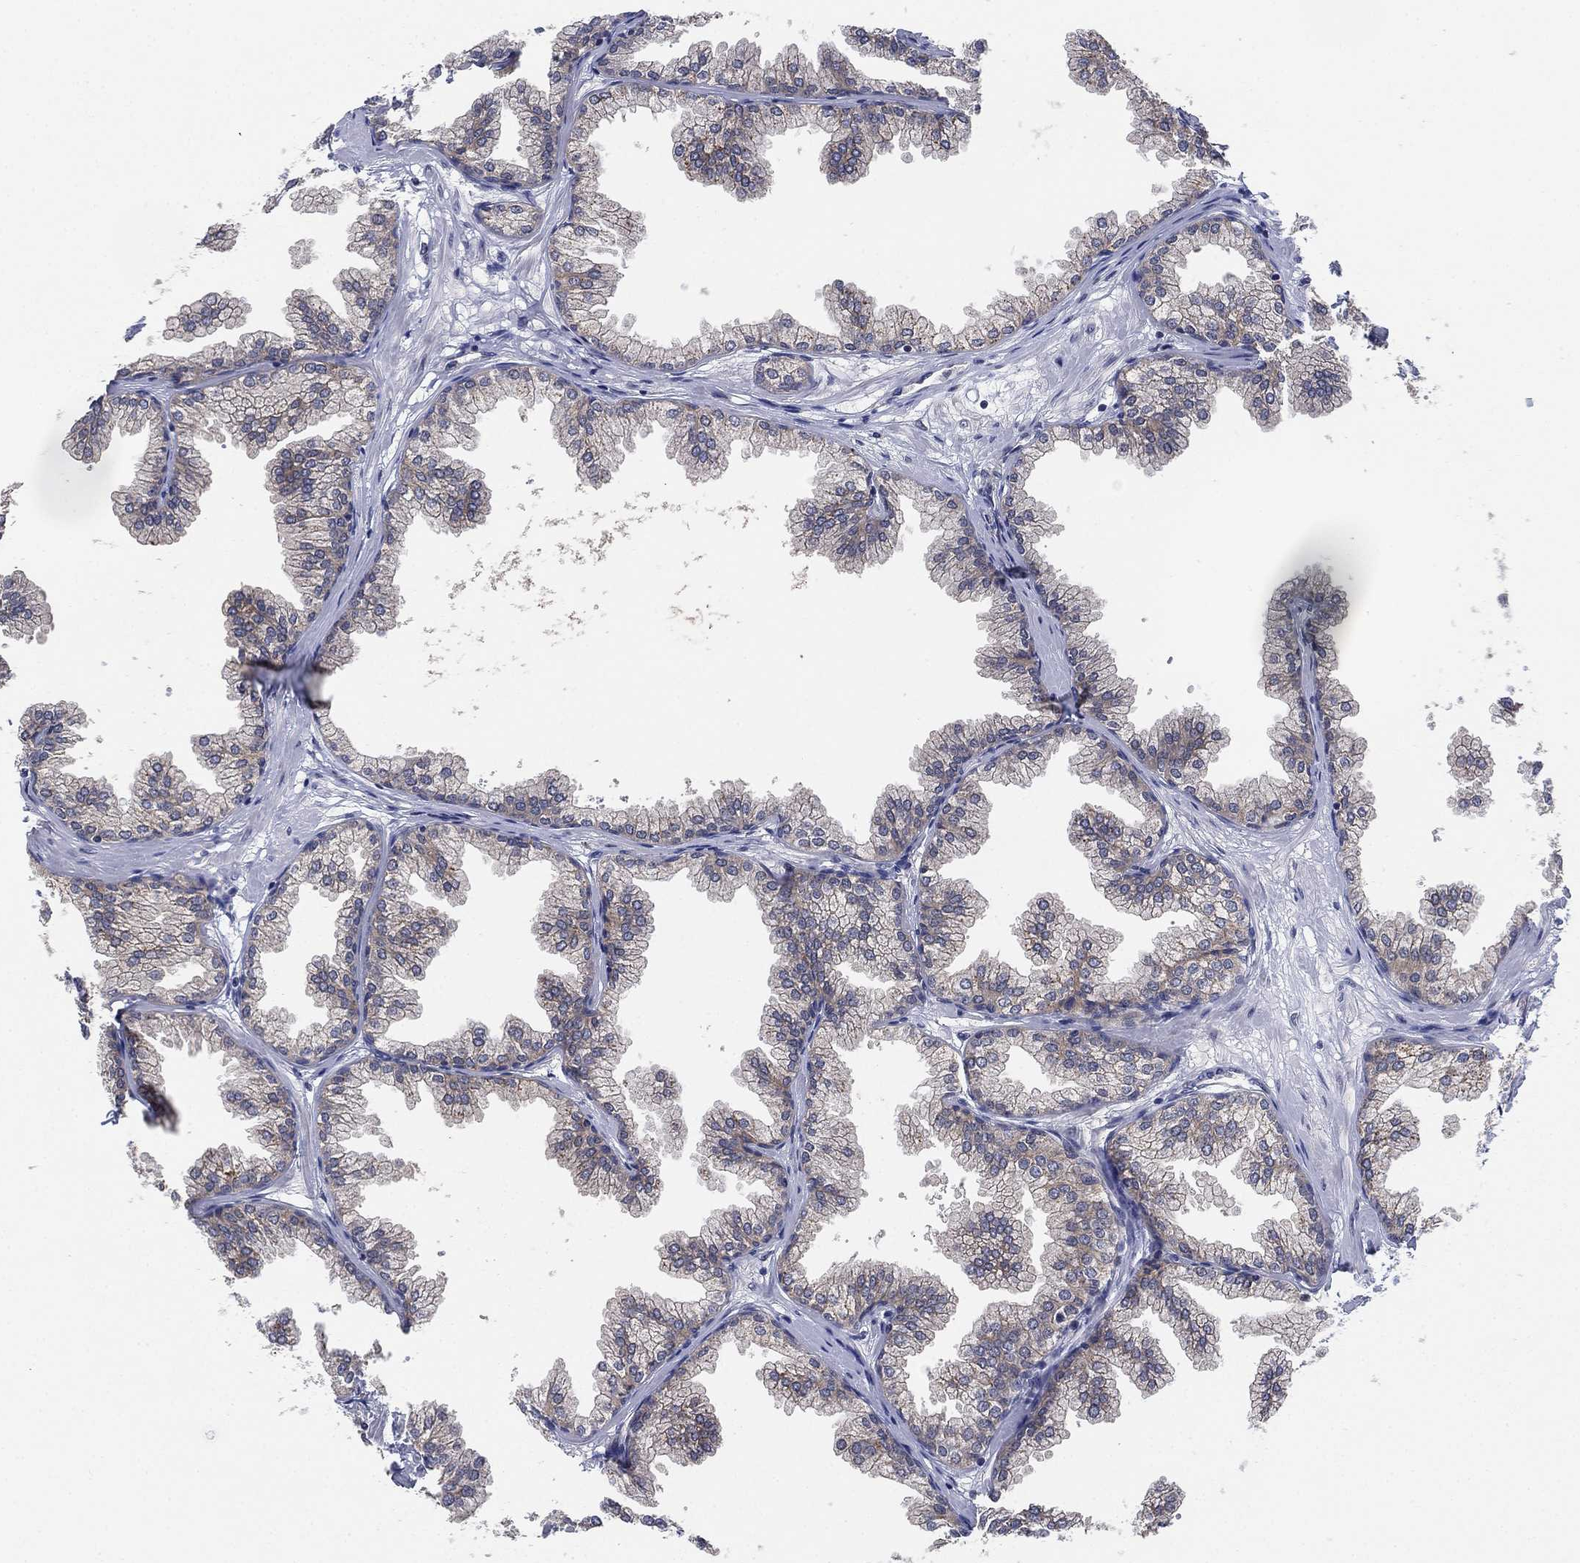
{"staining": {"intensity": "negative", "quantity": "none", "location": "none"}, "tissue": "prostate", "cell_type": "Glandular cells", "image_type": "normal", "snomed": [{"axis": "morphology", "description": "Normal tissue, NOS"}, {"axis": "topography", "description": "Prostate"}], "caption": "Immunohistochemical staining of normal human prostate demonstrates no significant staining in glandular cells.", "gene": "FES", "patient": {"sex": "male", "age": 37}}